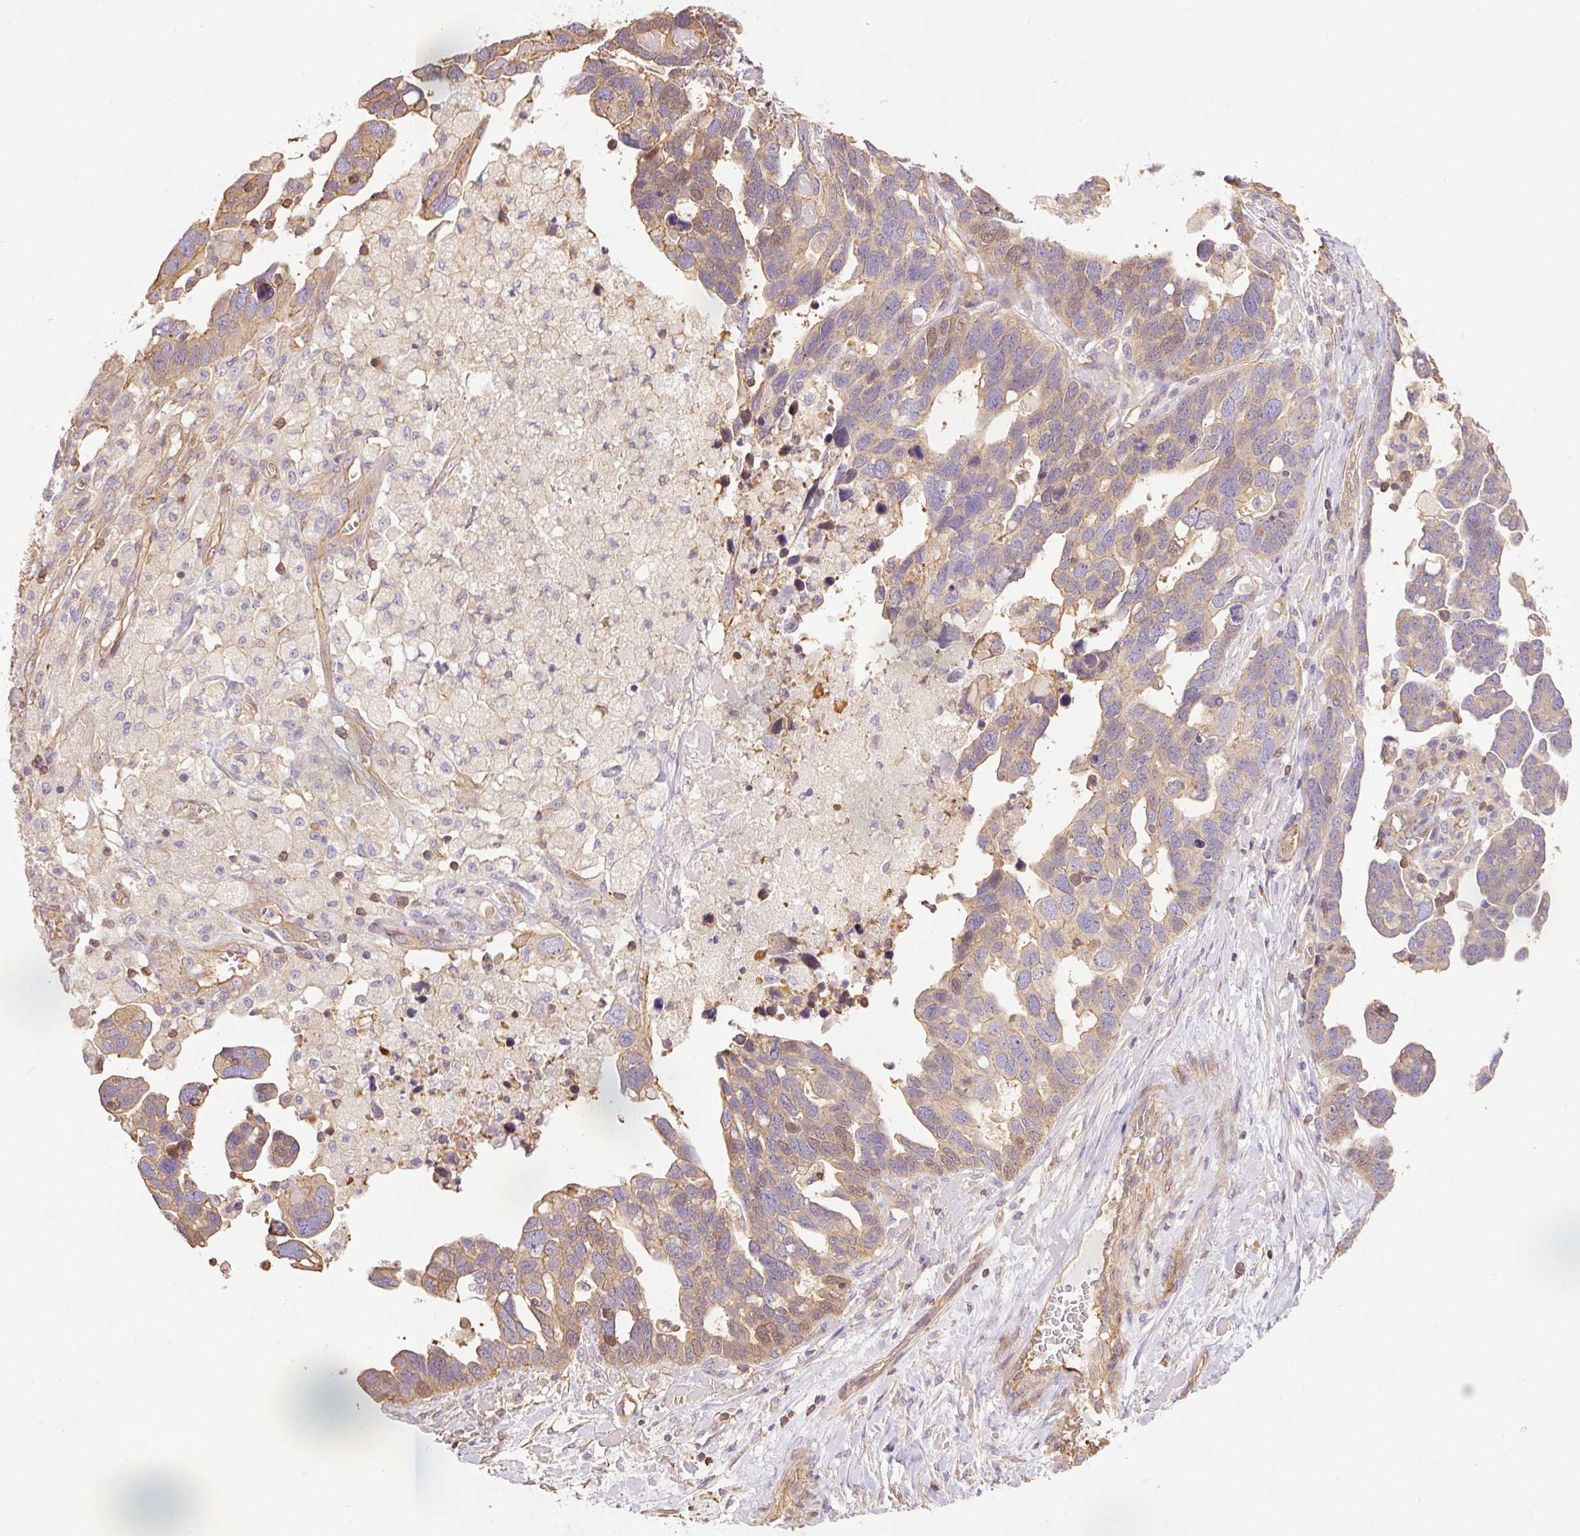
{"staining": {"intensity": "weak", "quantity": "25%-75%", "location": "cytoplasmic/membranous,nuclear"}, "tissue": "ovarian cancer", "cell_type": "Tumor cells", "image_type": "cancer", "snomed": [{"axis": "morphology", "description": "Cystadenocarcinoma, serous, NOS"}, {"axis": "topography", "description": "Ovary"}], "caption": "A high-resolution histopathology image shows IHC staining of ovarian cancer, which displays weak cytoplasmic/membranous and nuclear expression in about 25%-75% of tumor cells.", "gene": "PPP1R1B", "patient": {"sex": "female", "age": 54}}